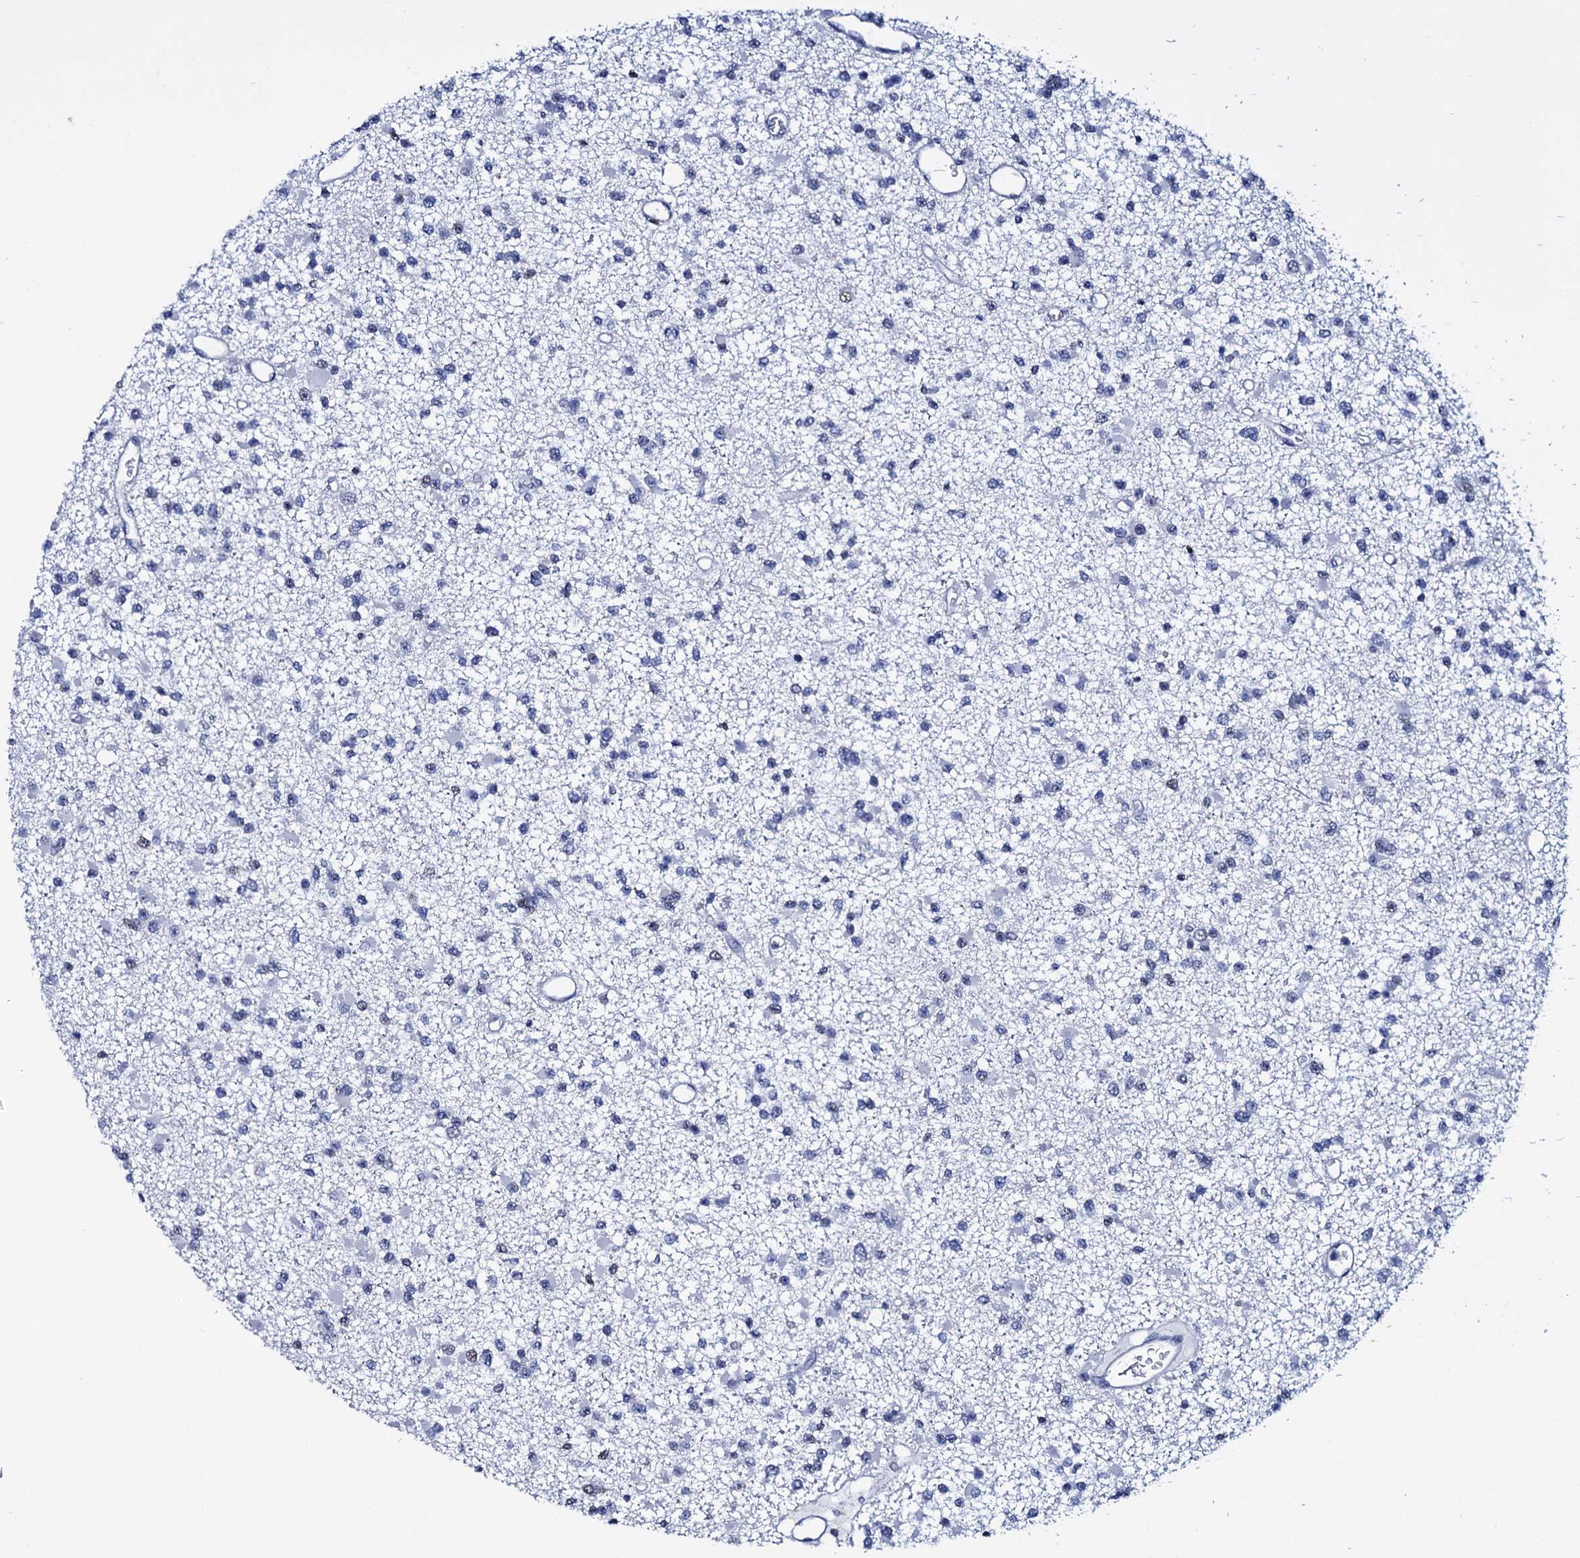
{"staining": {"intensity": "negative", "quantity": "none", "location": "none"}, "tissue": "glioma", "cell_type": "Tumor cells", "image_type": "cancer", "snomed": [{"axis": "morphology", "description": "Glioma, malignant, Low grade"}, {"axis": "topography", "description": "Brain"}], "caption": "Tumor cells show no significant expression in glioma. Nuclei are stained in blue.", "gene": "NPM2", "patient": {"sex": "female", "age": 22}}